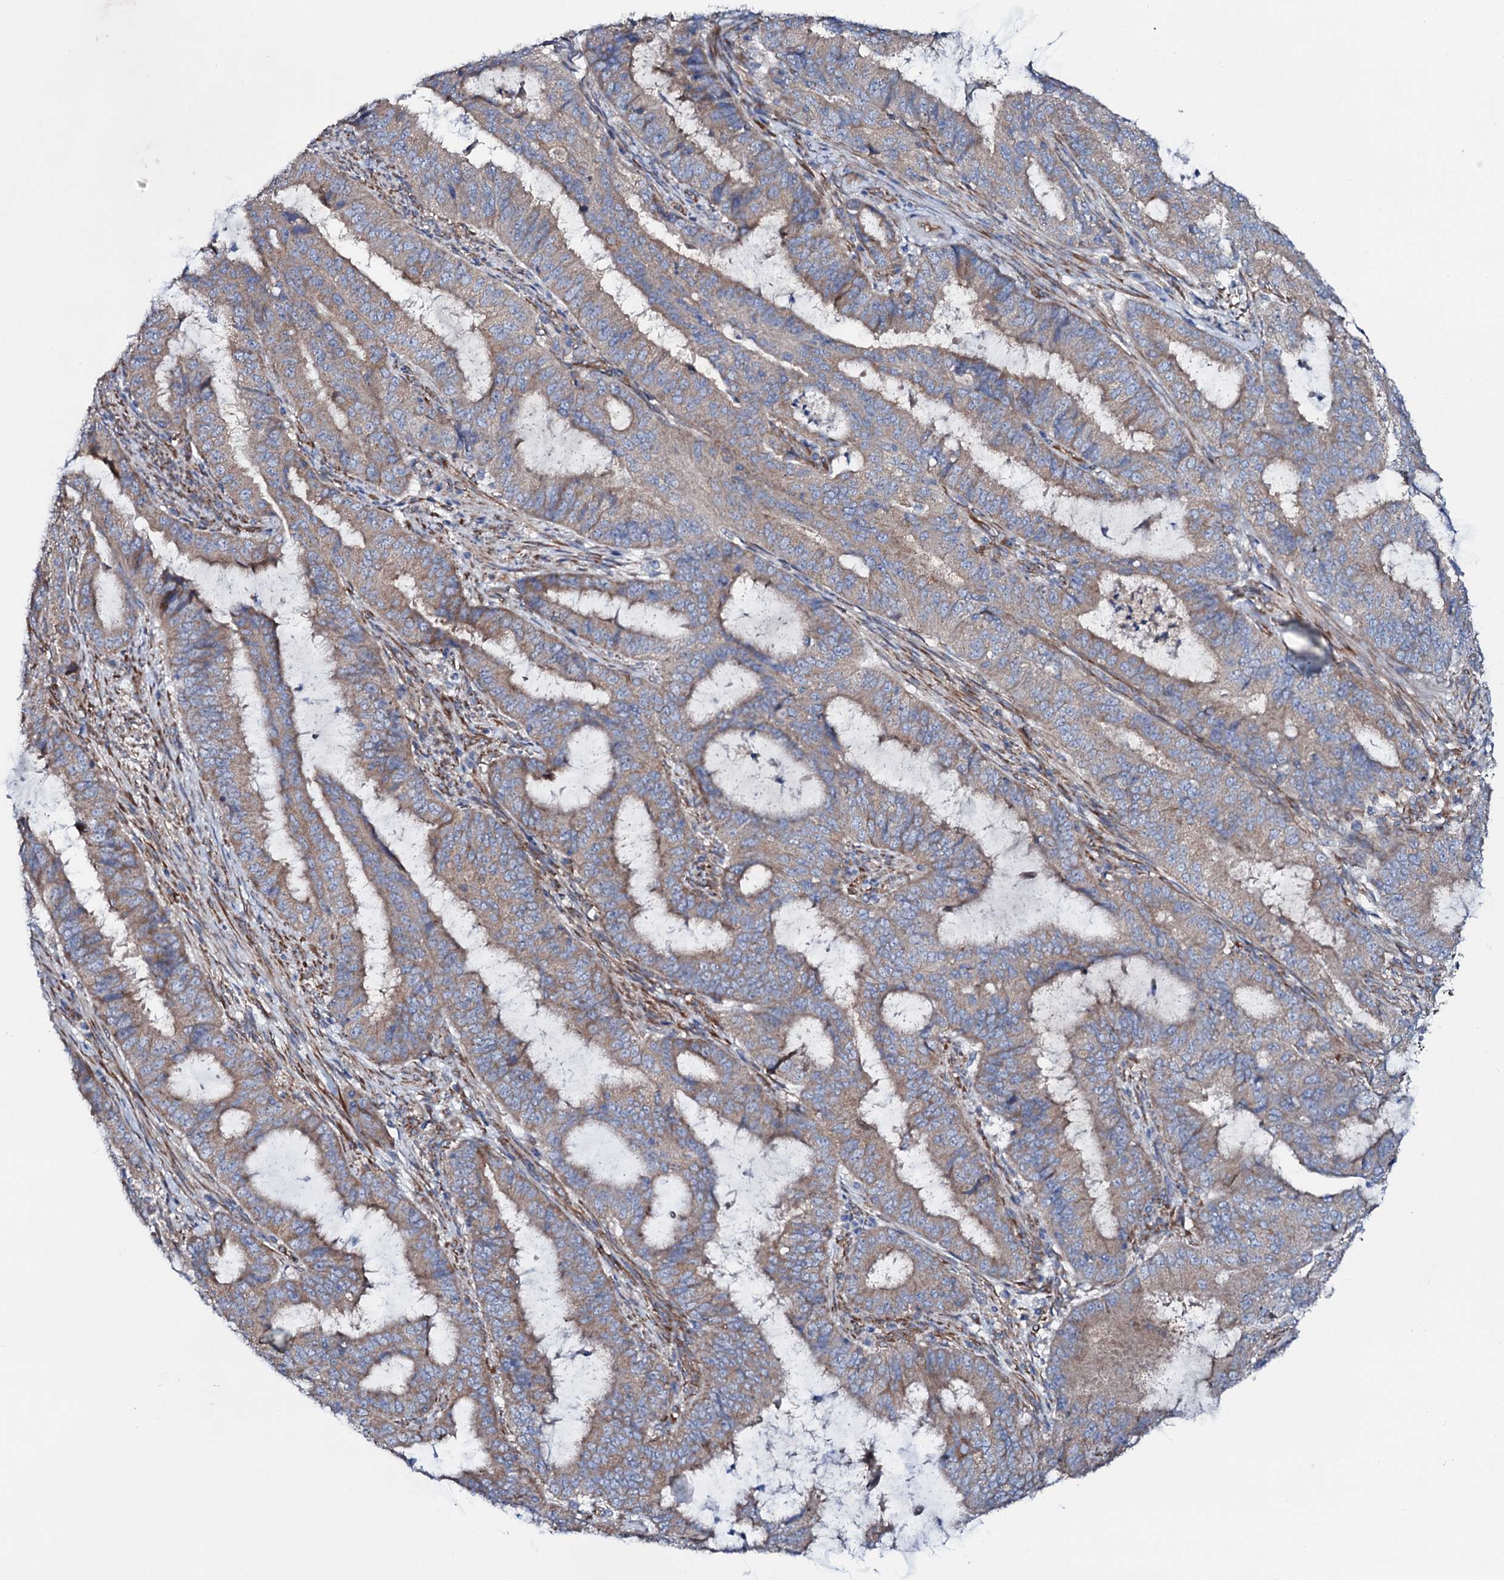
{"staining": {"intensity": "weak", "quantity": ">75%", "location": "cytoplasmic/membranous"}, "tissue": "endometrial cancer", "cell_type": "Tumor cells", "image_type": "cancer", "snomed": [{"axis": "morphology", "description": "Adenocarcinoma, NOS"}, {"axis": "topography", "description": "Endometrium"}], "caption": "A photomicrograph of endometrial adenocarcinoma stained for a protein demonstrates weak cytoplasmic/membranous brown staining in tumor cells.", "gene": "STARD13", "patient": {"sex": "female", "age": 51}}